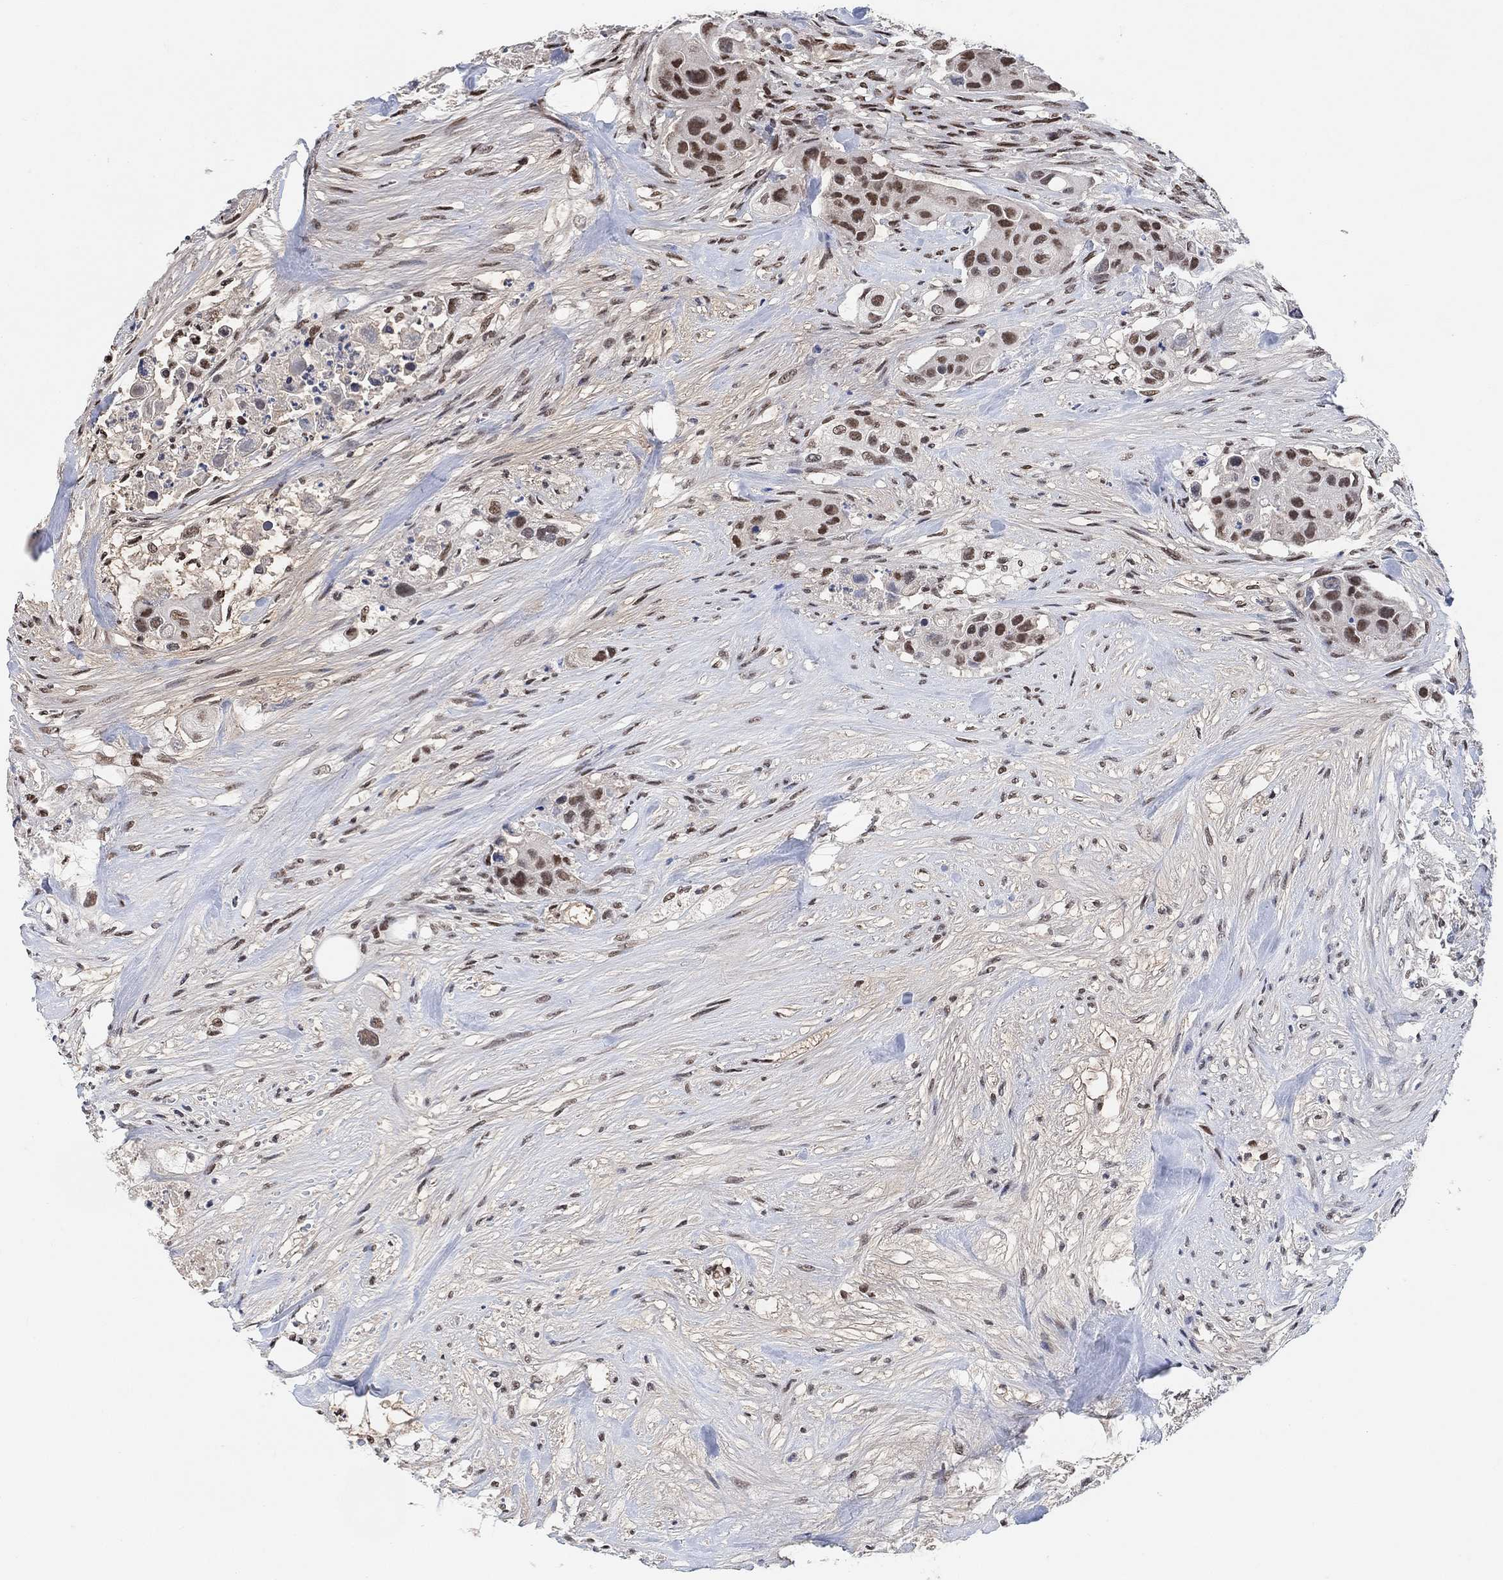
{"staining": {"intensity": "moderate", "quantity": ">75%", "location": "nuclear"}, "tissue": "urothelial cancer", "cell_type": "Tumor cells", "image_type": "cancer", "snomed": [{"axis": "morphology", "description": "Urothelial carcinoma, High grade"}, {"axis": "topography", "description": "Urinary bladder"}], "caption": "A brown stain shows moderate nuclear positivity of a protein in high-grade urothelial carcinoma tumor cells. (brown staining indicates protein expression, while blue staining denotes nuclei).", "gene": "USP39", "patient": {"sex": "female", "age": 73}}